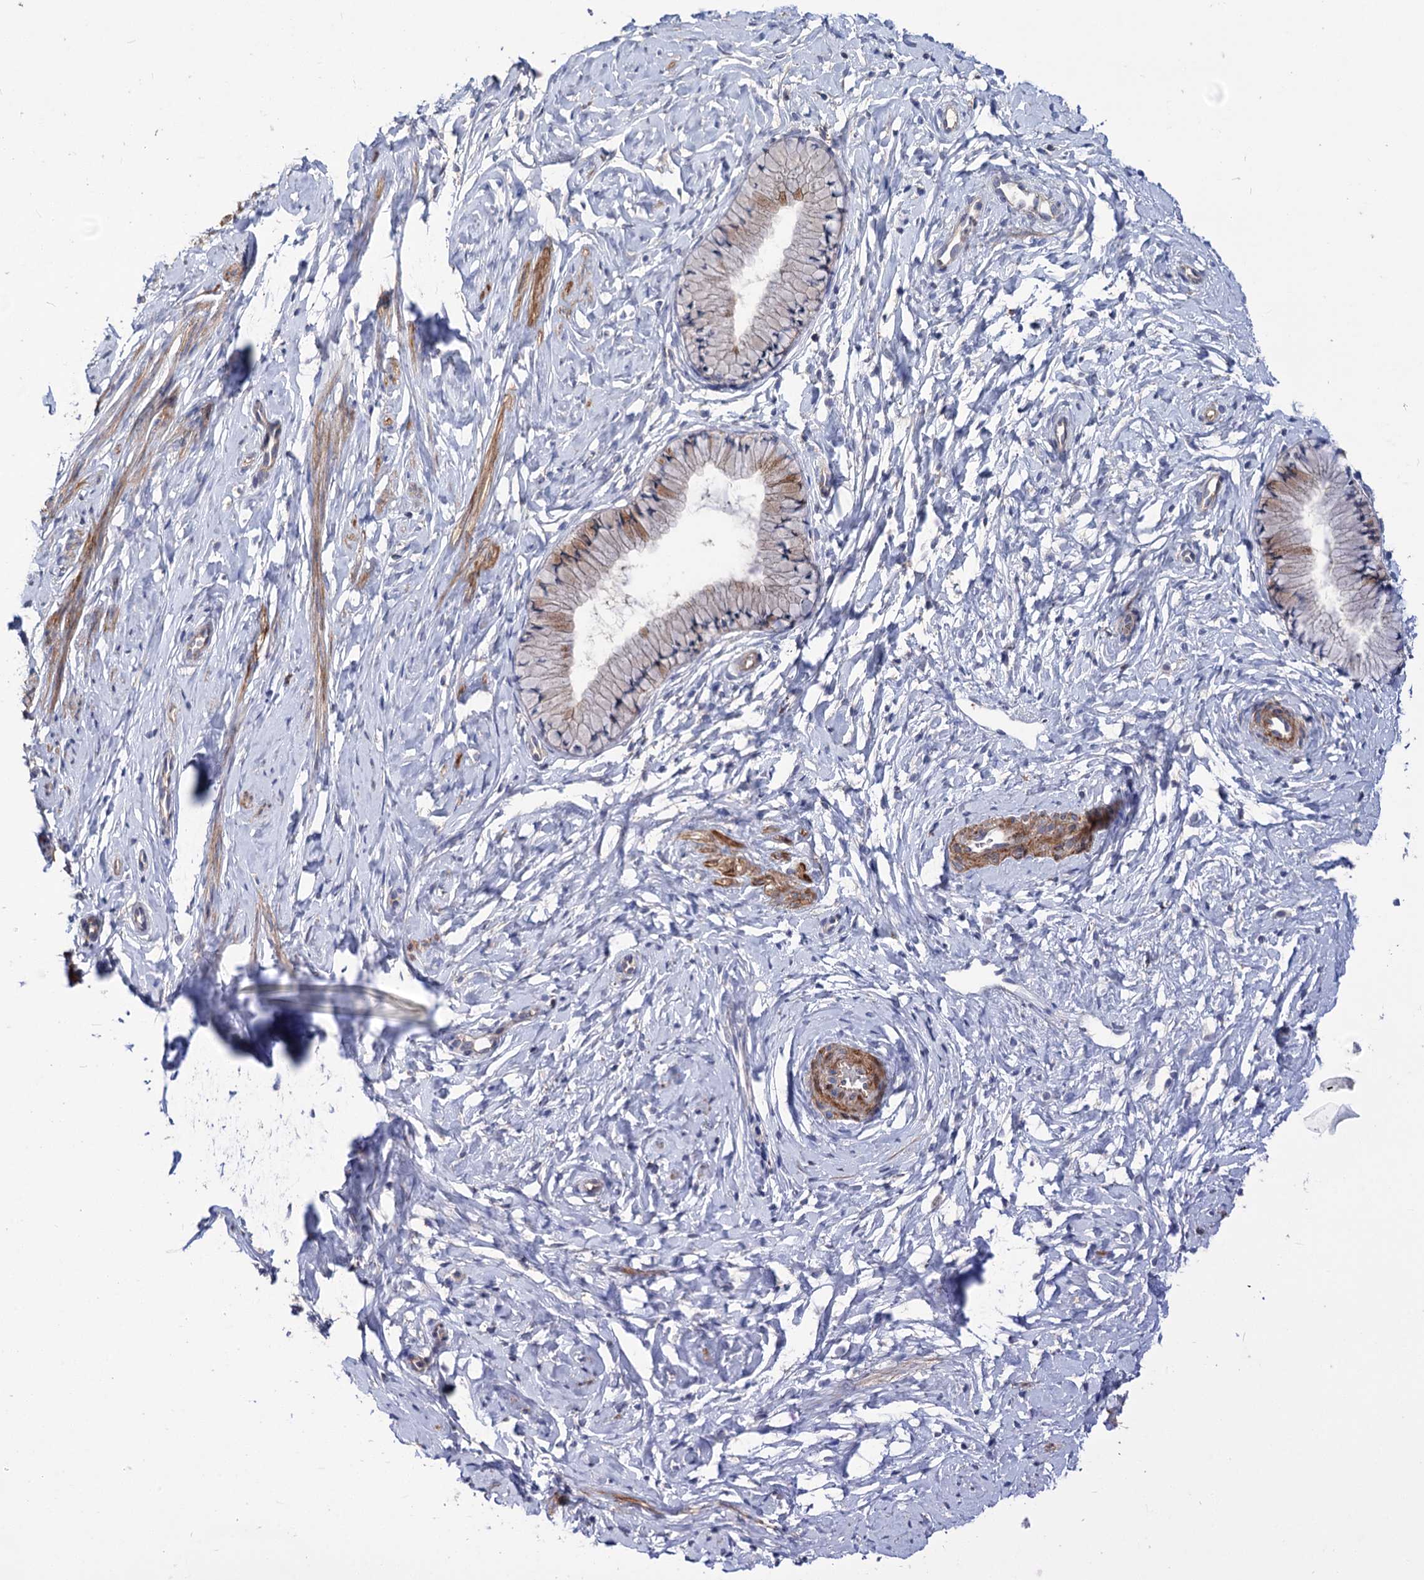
{"staining": {"intensity": "moderate", "quantity": "<25%", "location": "cytoplasmic/membranous"}, "tissue": "cervix", "cell_type": "Glandular cells", "image_type": "normal", "snomed": [{"axis": "morphology", "description": "Normal tissue, NOS"}, {"axis": "topography", "description": "Cervix"}], "caption": "Cervix stained with DAB IHC displays low levels of moderate cytoplasmic/membranous positivity in approximately <25% of glandular cells.", "gene": "NUDCD2", "patient": {"sex": "female", "age": 33}}